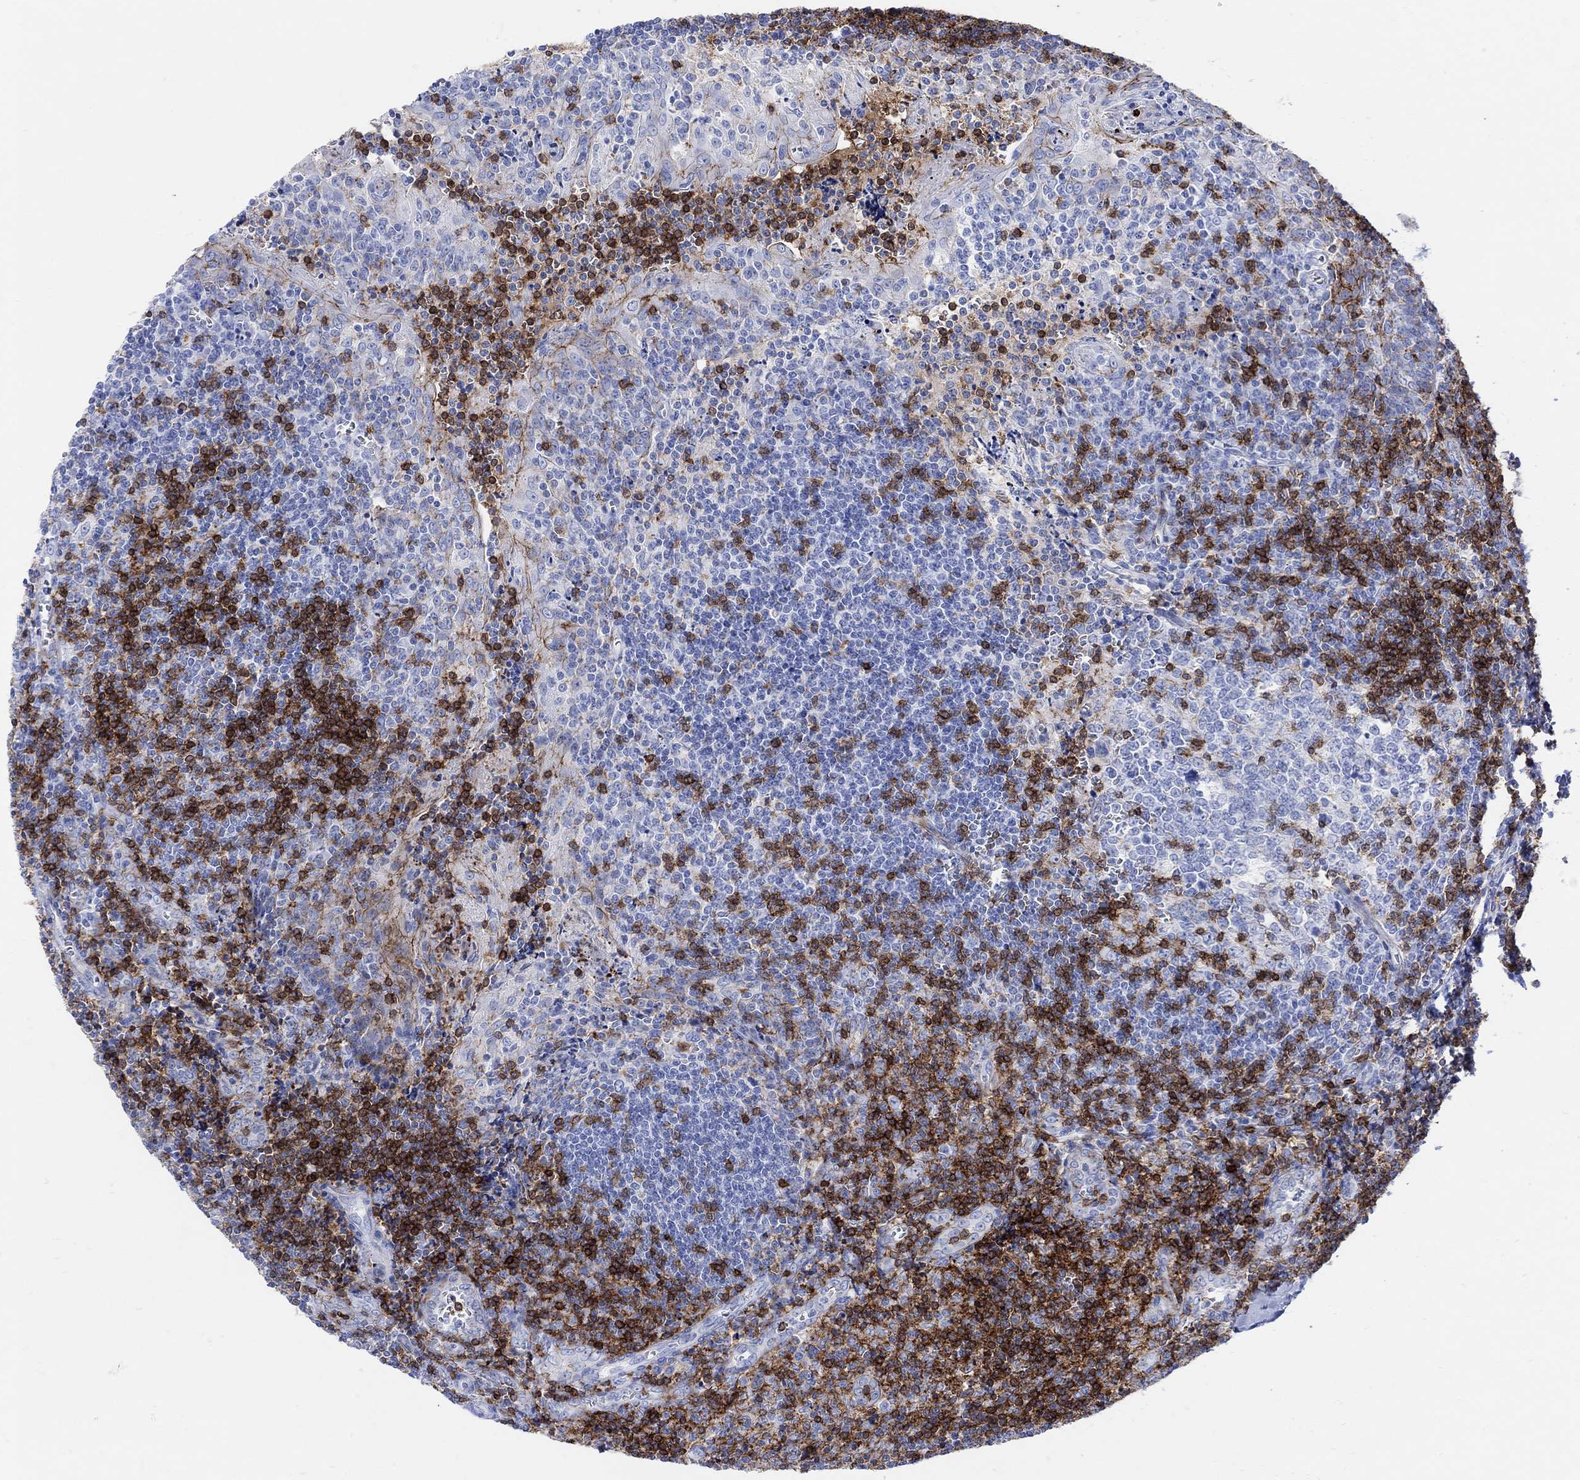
{"staining": {"intensity": "strong", "quantity": "<25%", "location": "cytoplasmic/membranous"}, "tissue": "tonsil", "cell_type": "Germinal center cells", "image_type": "normal", "snomed": [{"axis": "morphology", "description": "Normal tissue, NOS"}, {"axis": "morphology", "description": "Inflammation, NOS"}, {"axis": "topography", "description": "Tonsil"}], "caption": "Immunohistochemical staining of benign human tonsil displays strong cytoplasmic/membranous protein staining in about <25% of germinal center cells.", "gene": "GPR65", "patient": {"sex": "female", "age": 31}}